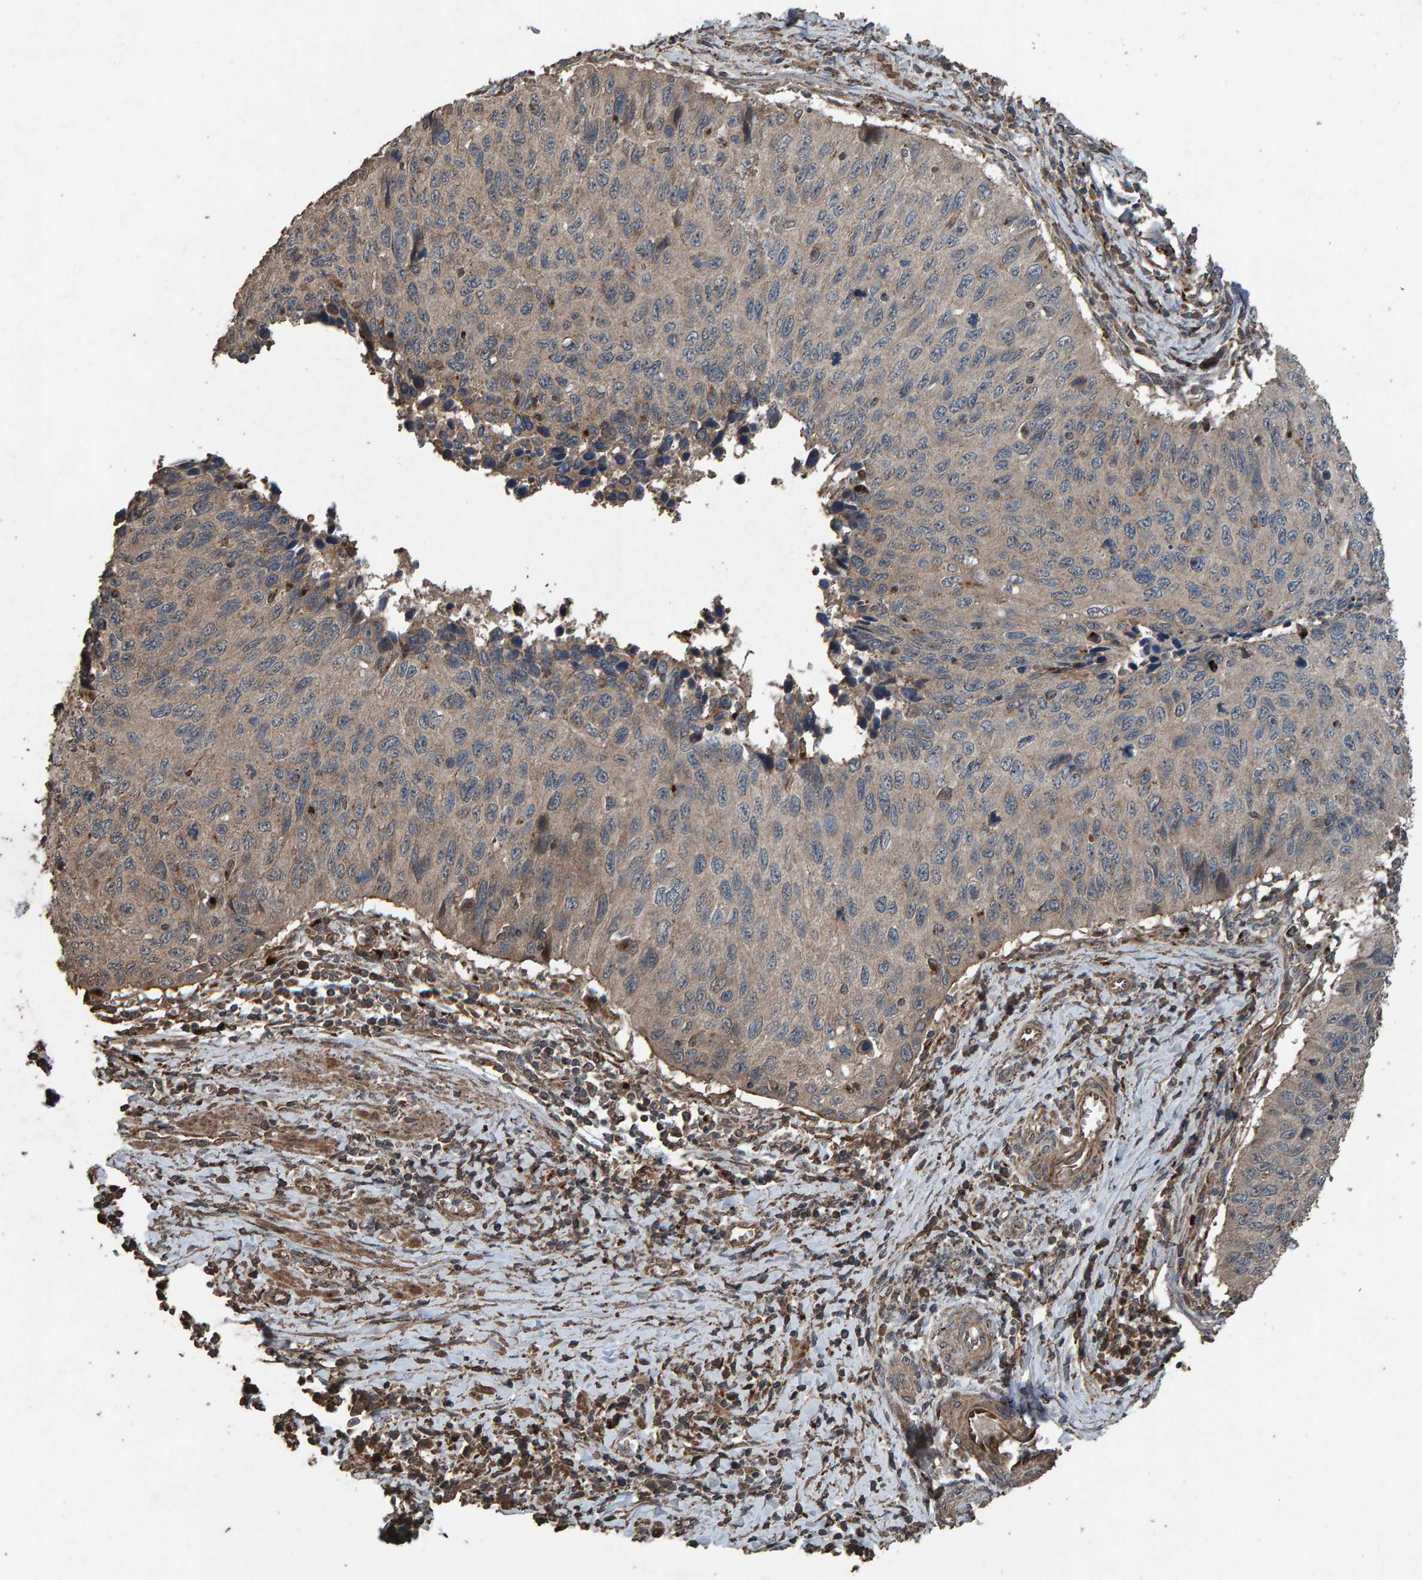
{"staining": {"intensity": "moderate", "quantity": ">75%", "location": "cytoplasmic/membranous"}, "tissue": "cervical cancer", "cell_type": "Tumor cells", "image_type": "cancer", "snomed": [{"axis": "morphology", "description": "Squamous cell carcinoma, NOS"}, {"axis": "topography", "description": "Cervix"}], "caption": "DAB immunohistochemical staining of cervical squamous cell carcinoma reveals moderate cytoplasmic/membranous protein positivity in about >75% of tumor cells. (Brightfield microscopy of DAB IHC at high magnification).", "gene": "DUS1L", "patient": {"sex": "female", "age": 53}}